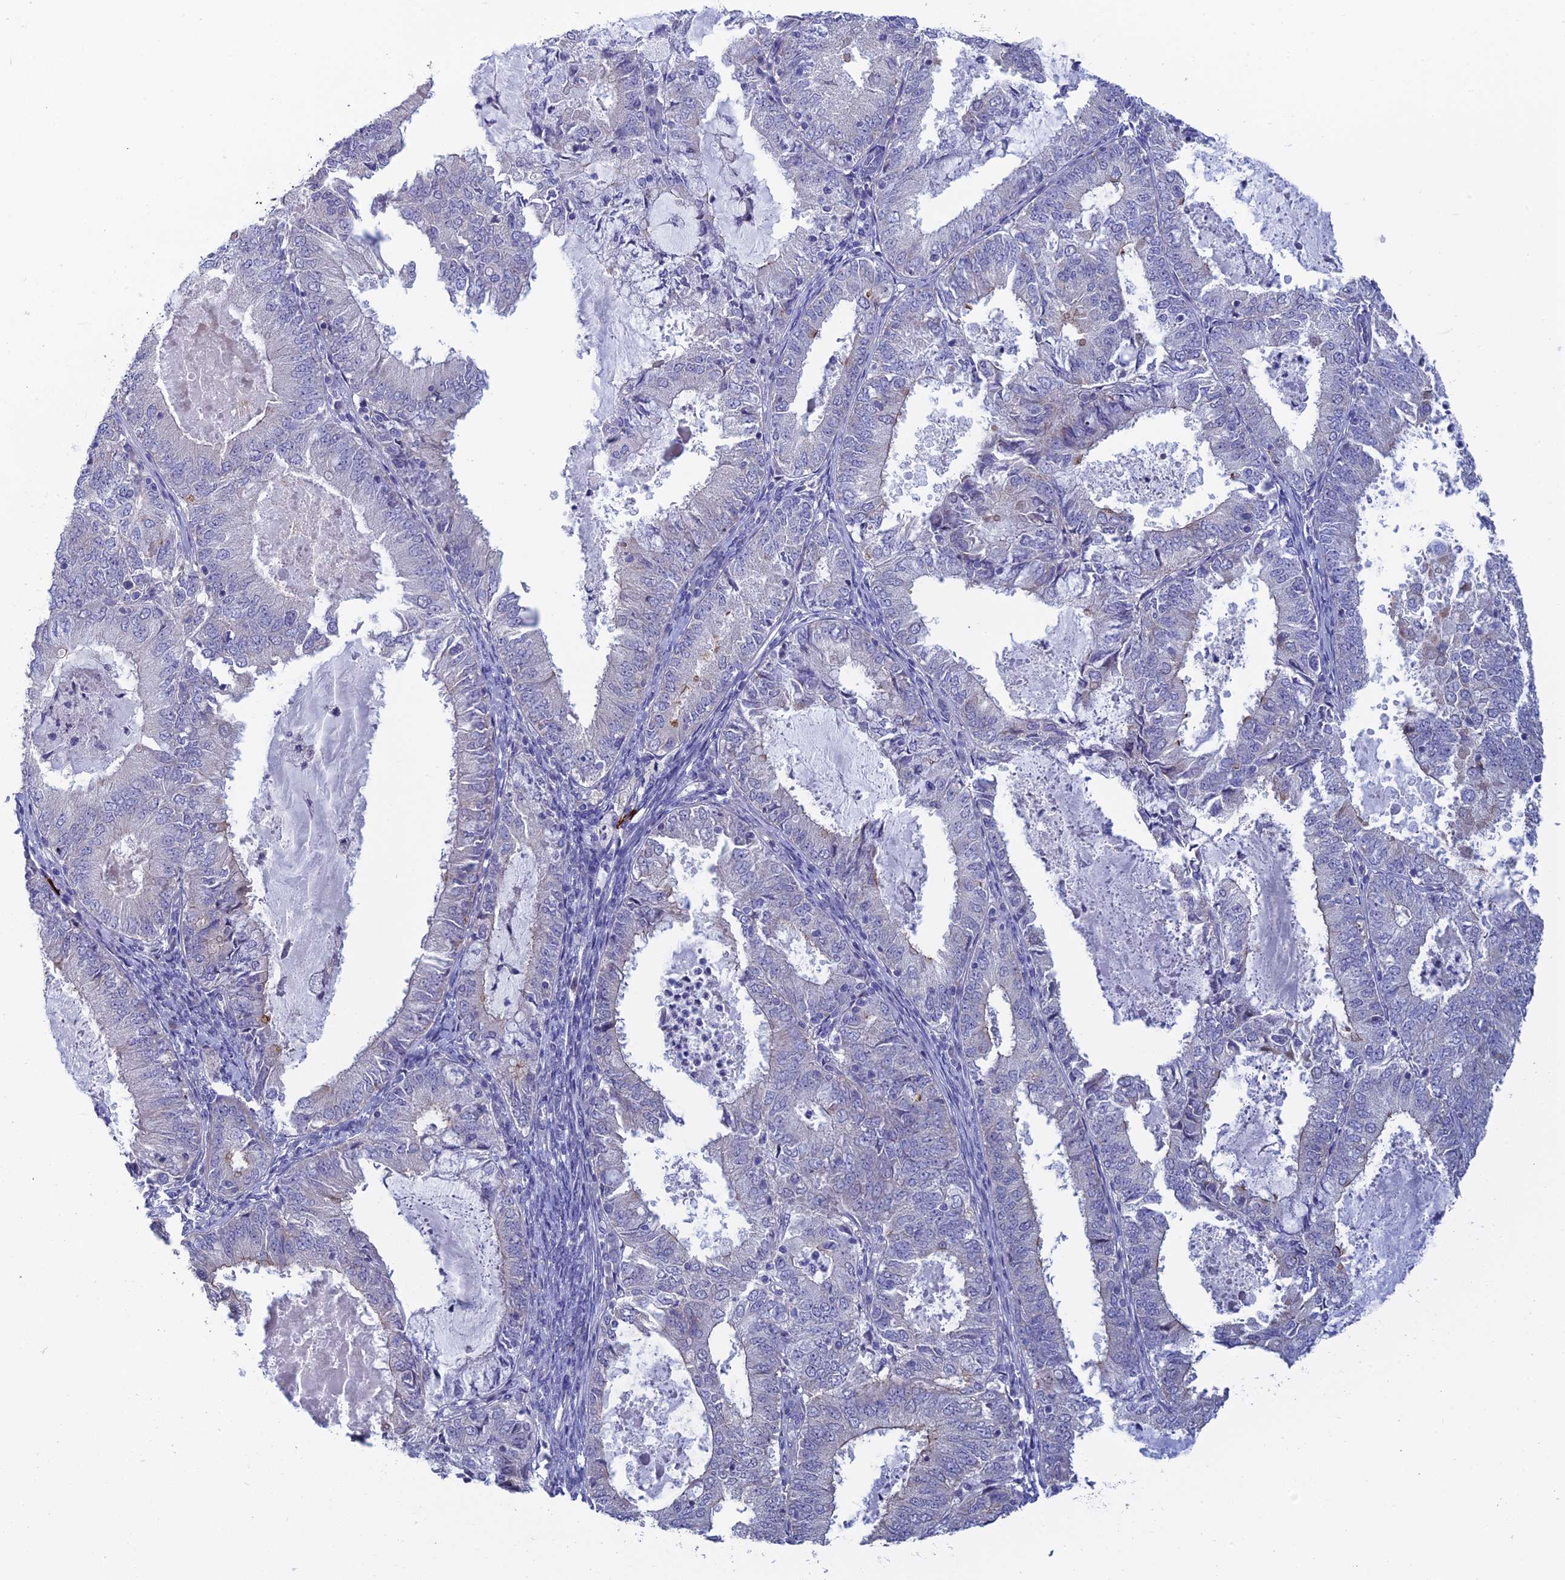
{"staining": {"intensity": "weak", "quantity": "<25%", "location": "cytoplasmic/membranous"}, "tissue": "endometrial cancer", "cell_type": "Tumor cells", "image_type": "cancer", "snomed": [{"axis": "morphology", "description": "Adenocarcinoma, NOS"}, {"axis": "topography", "description": "Endometrium"}], "caption": "Immunohistochemical staining of human endometrial adenocarcinoma displays no significant positivity in tumor cells. (Immunohistochemistry (ihc), brightfield microscopy, high magnification).", "gene": "GIPC1", "patient": {"sex": "female", "age": 57}}